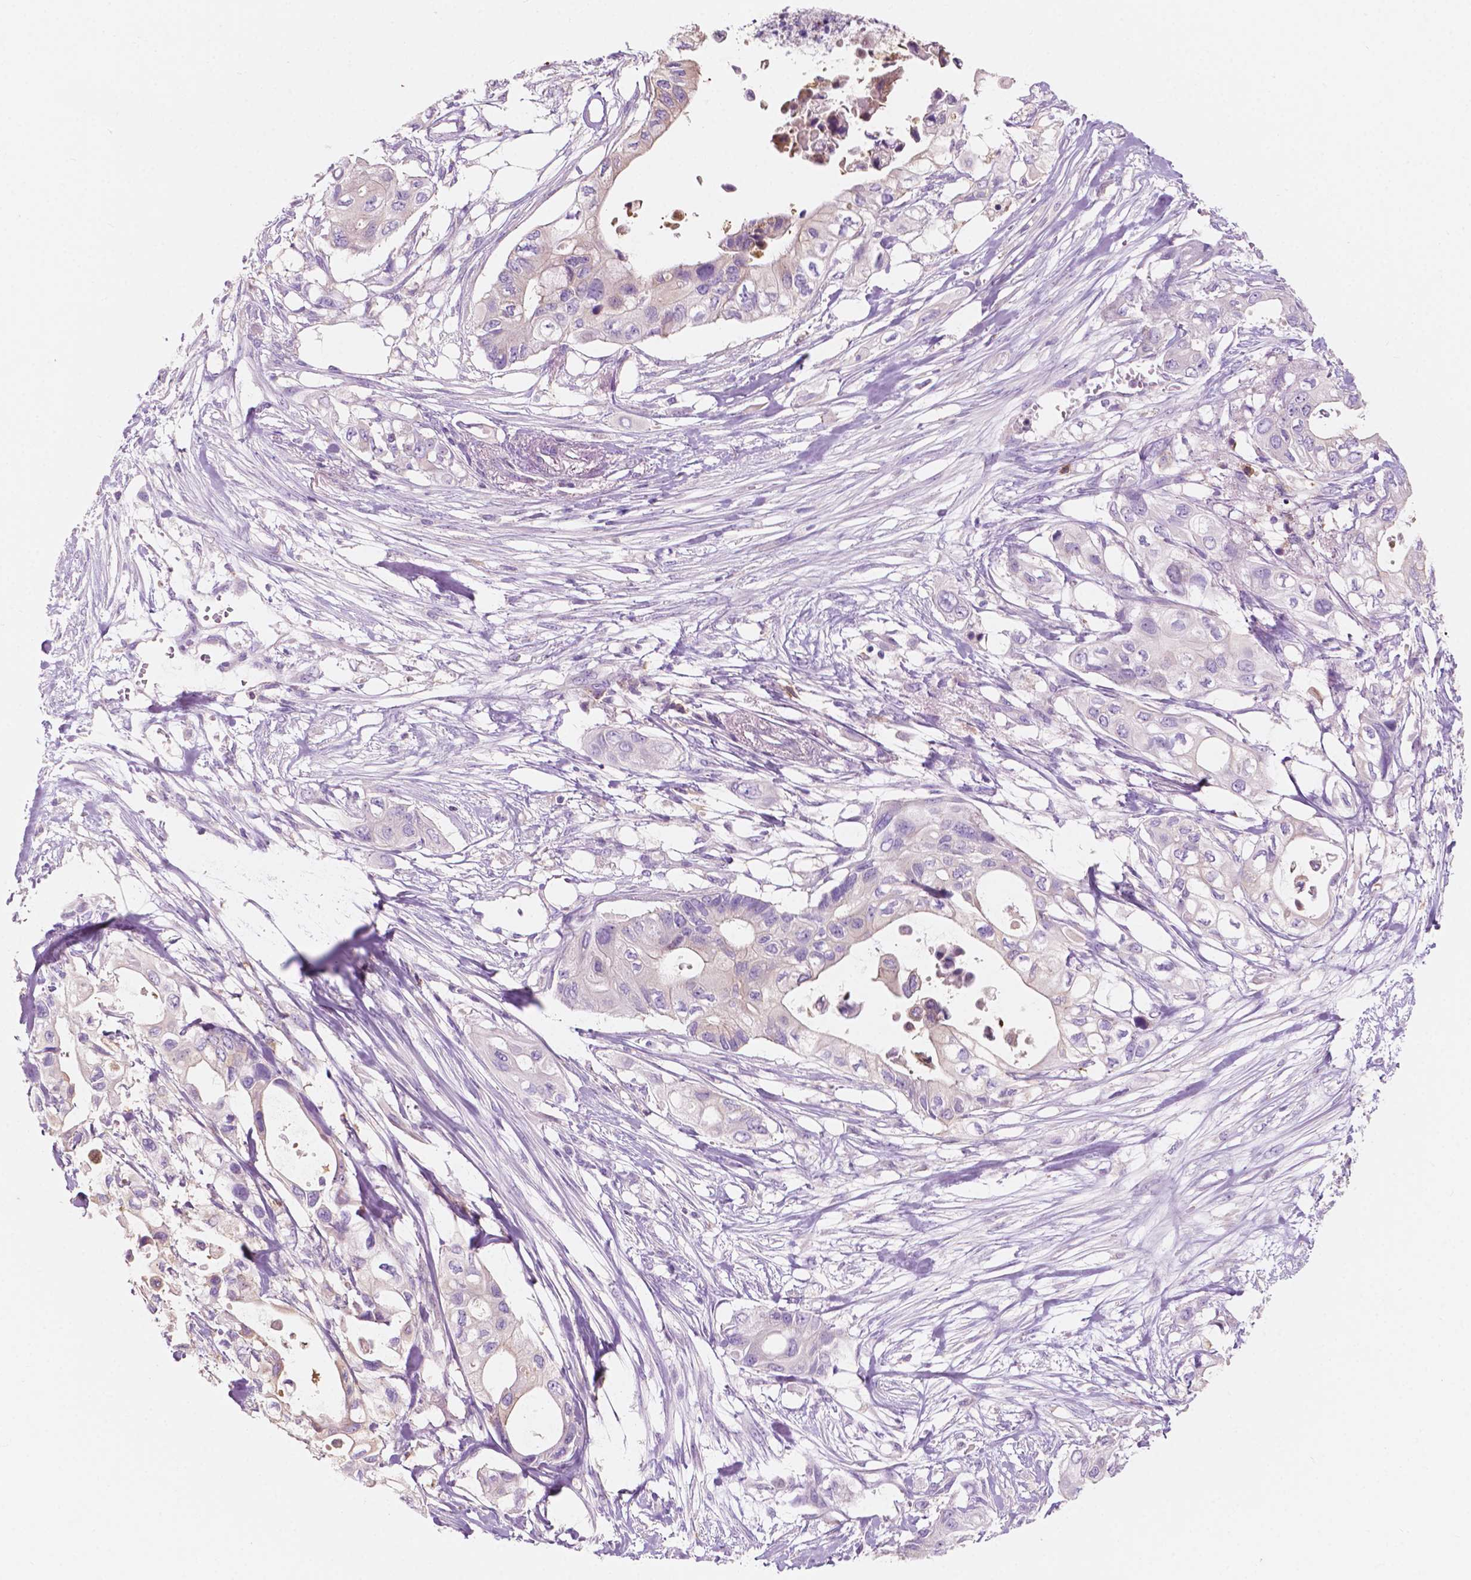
{"staining": {"intensity": "negative", "quantity": "none", "location": "none"}, "tissue": "pancreatic cancer", "cell_type": "Tumor cells", "image_type": "cancer", "snomed": [{"axis": "morphology", "description": "Adenocarcinoma, NOS"}, {"axis": "topography", "description": "Pancreas"}], "caption": "IHC micrograph of pancreatic cancer (adenocarcinoma) stained for a protein (brown), which reveals no positivity in tumor cells.", "gene": "SEMA4A", "patient": {"sex": "female", "age": 63}}